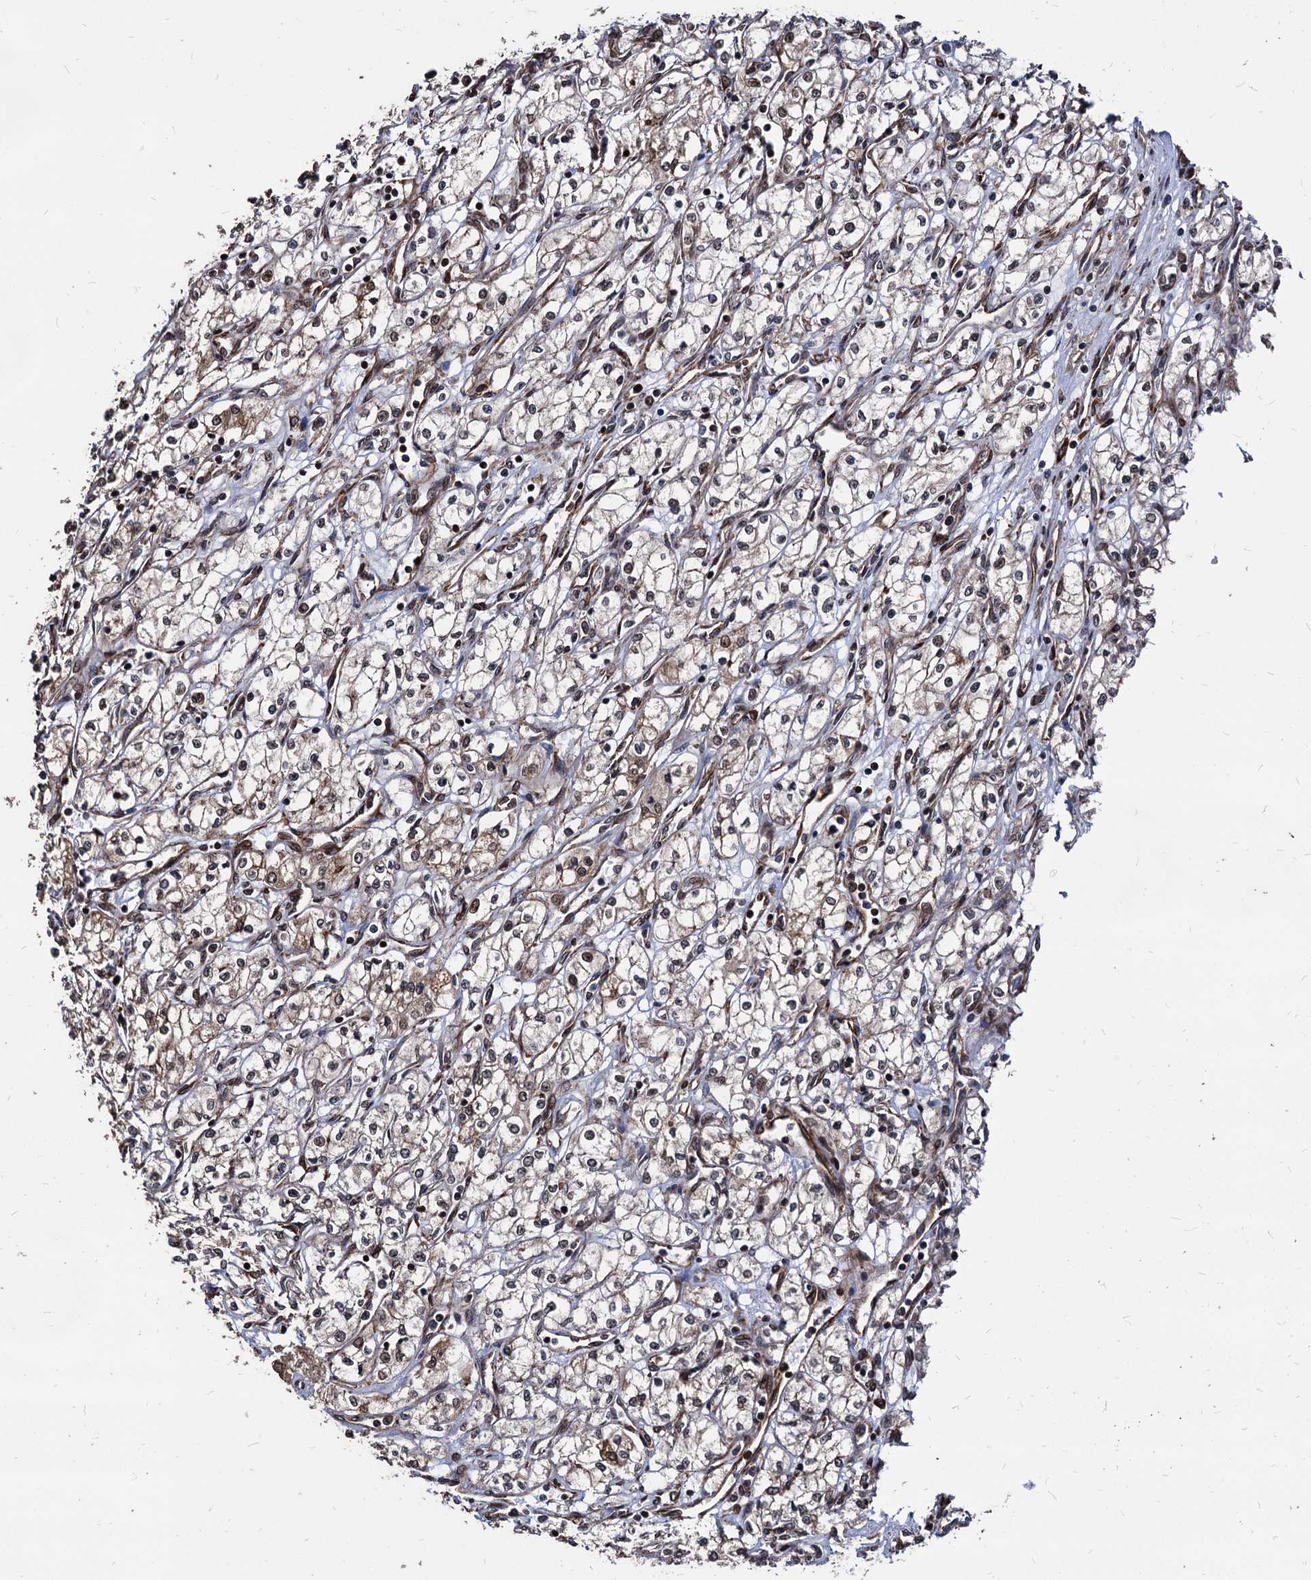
{"staining": {"intensity": "weak", "quantity": "<25%", "location": "cytoplasmic/membranous"}, "tissue": "renal cancer", "cell_type": "Tumor cells", "image_type": "cancer", "snomed": [{"axis": "morphology", "description": "Adenocarcinoma, NOS"}, {"axis": "topography", "description": "Kidney"}], "caption": "There is no significant expression in tumor cells of adenocarcinoma (renal).", "gene": "ANKRD12", "patient": {"sex": "male", "age": 59}}